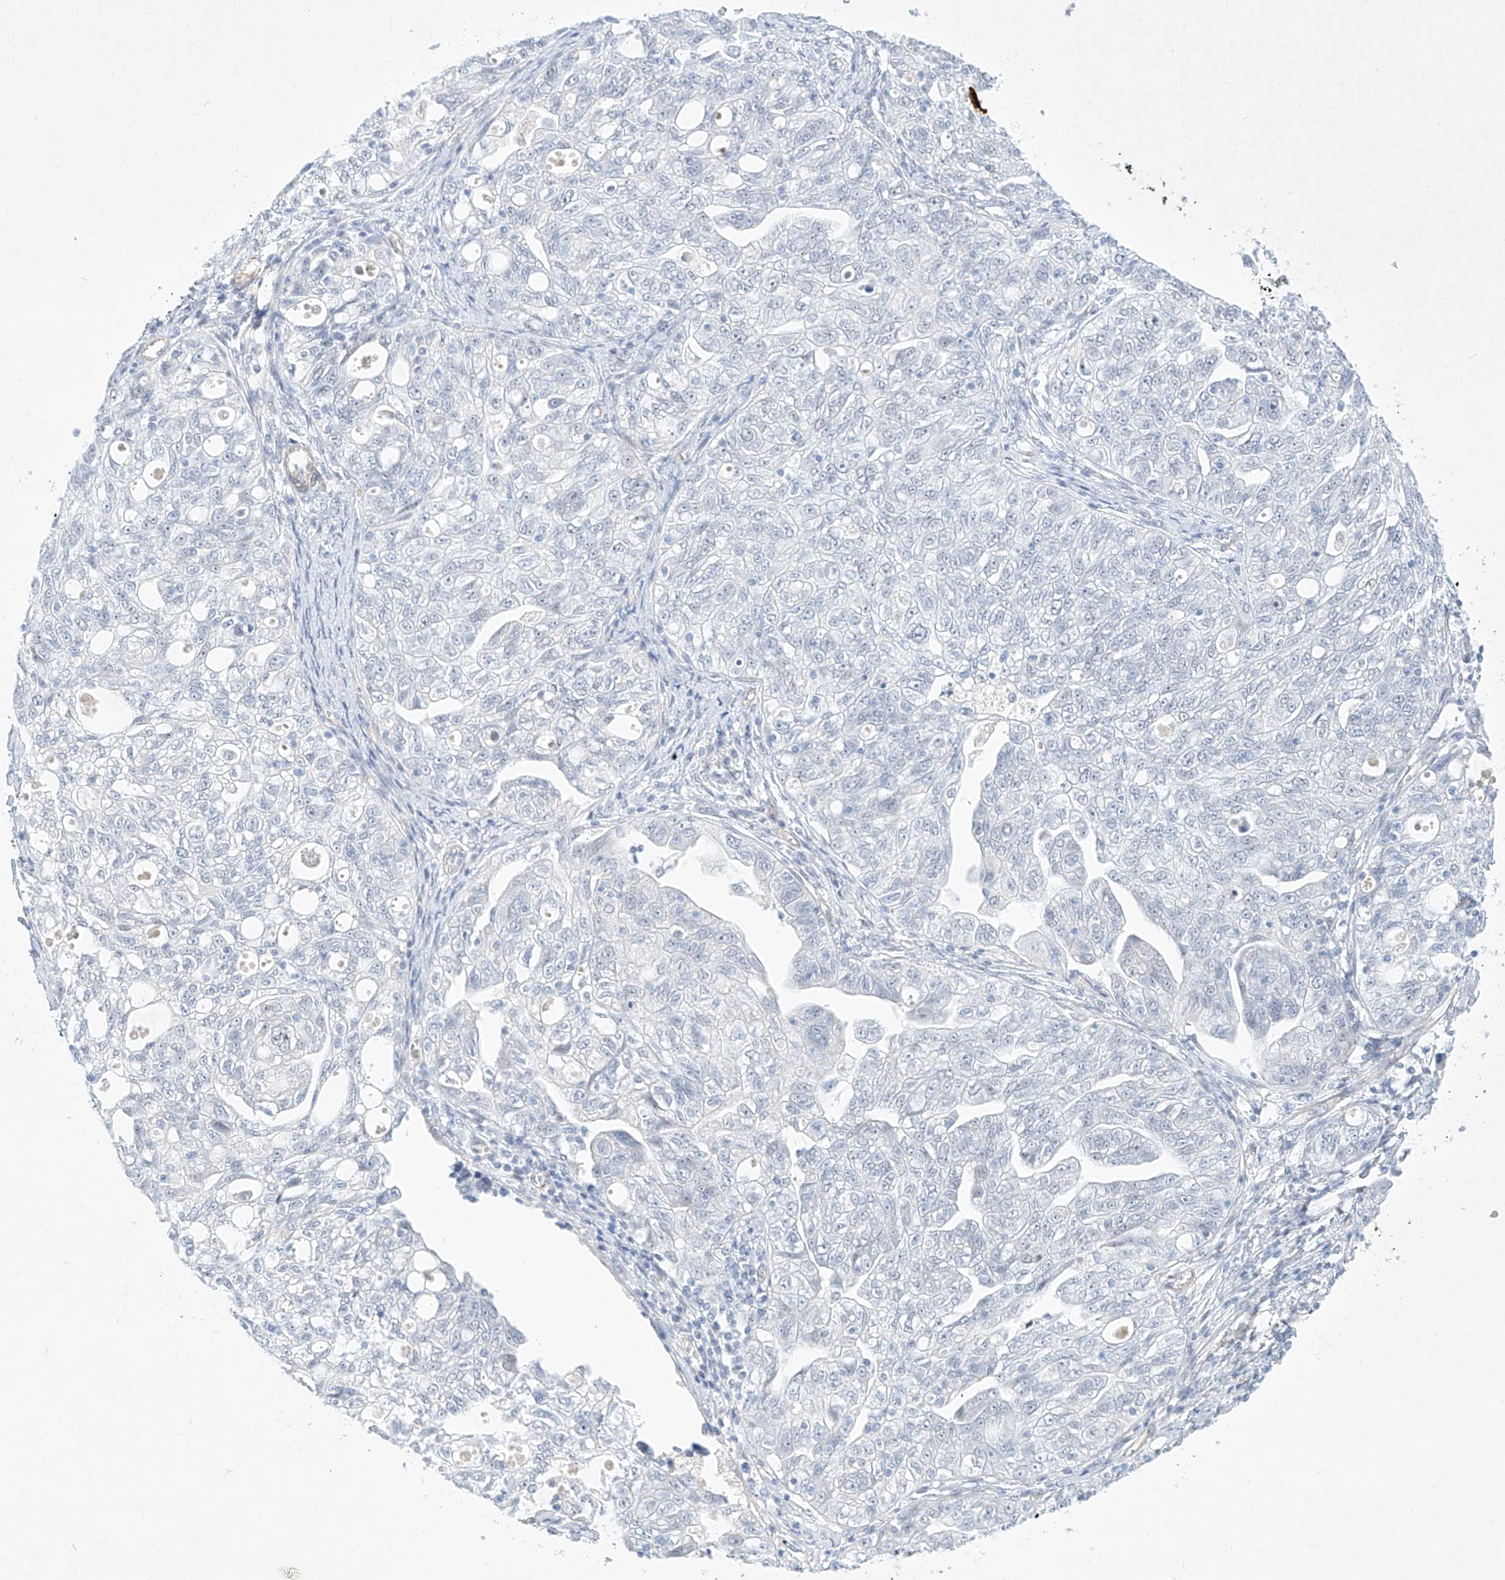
{"staining": {"intensity": "negative", "quantity": "none", "location": "none"}, "tissue": "ovarian cancer", "cell_type": "Tumor cells", "image_type": "cancer", "snomed": [{"axis": "morphology", "description": "Carcinoma, NOS"}, {"axis": "morphology", "description": "Cystadenocarcinoma, serous, NOS"}, {"axis": "topography", "description": "Ovary"}], "caption": "The photomicrograph demonstrates no staining of tumor cells in ovarian serous cystadenocarcinoma.", "gene": "REEP2", "patient": {"sex": "female", "age": 69}}